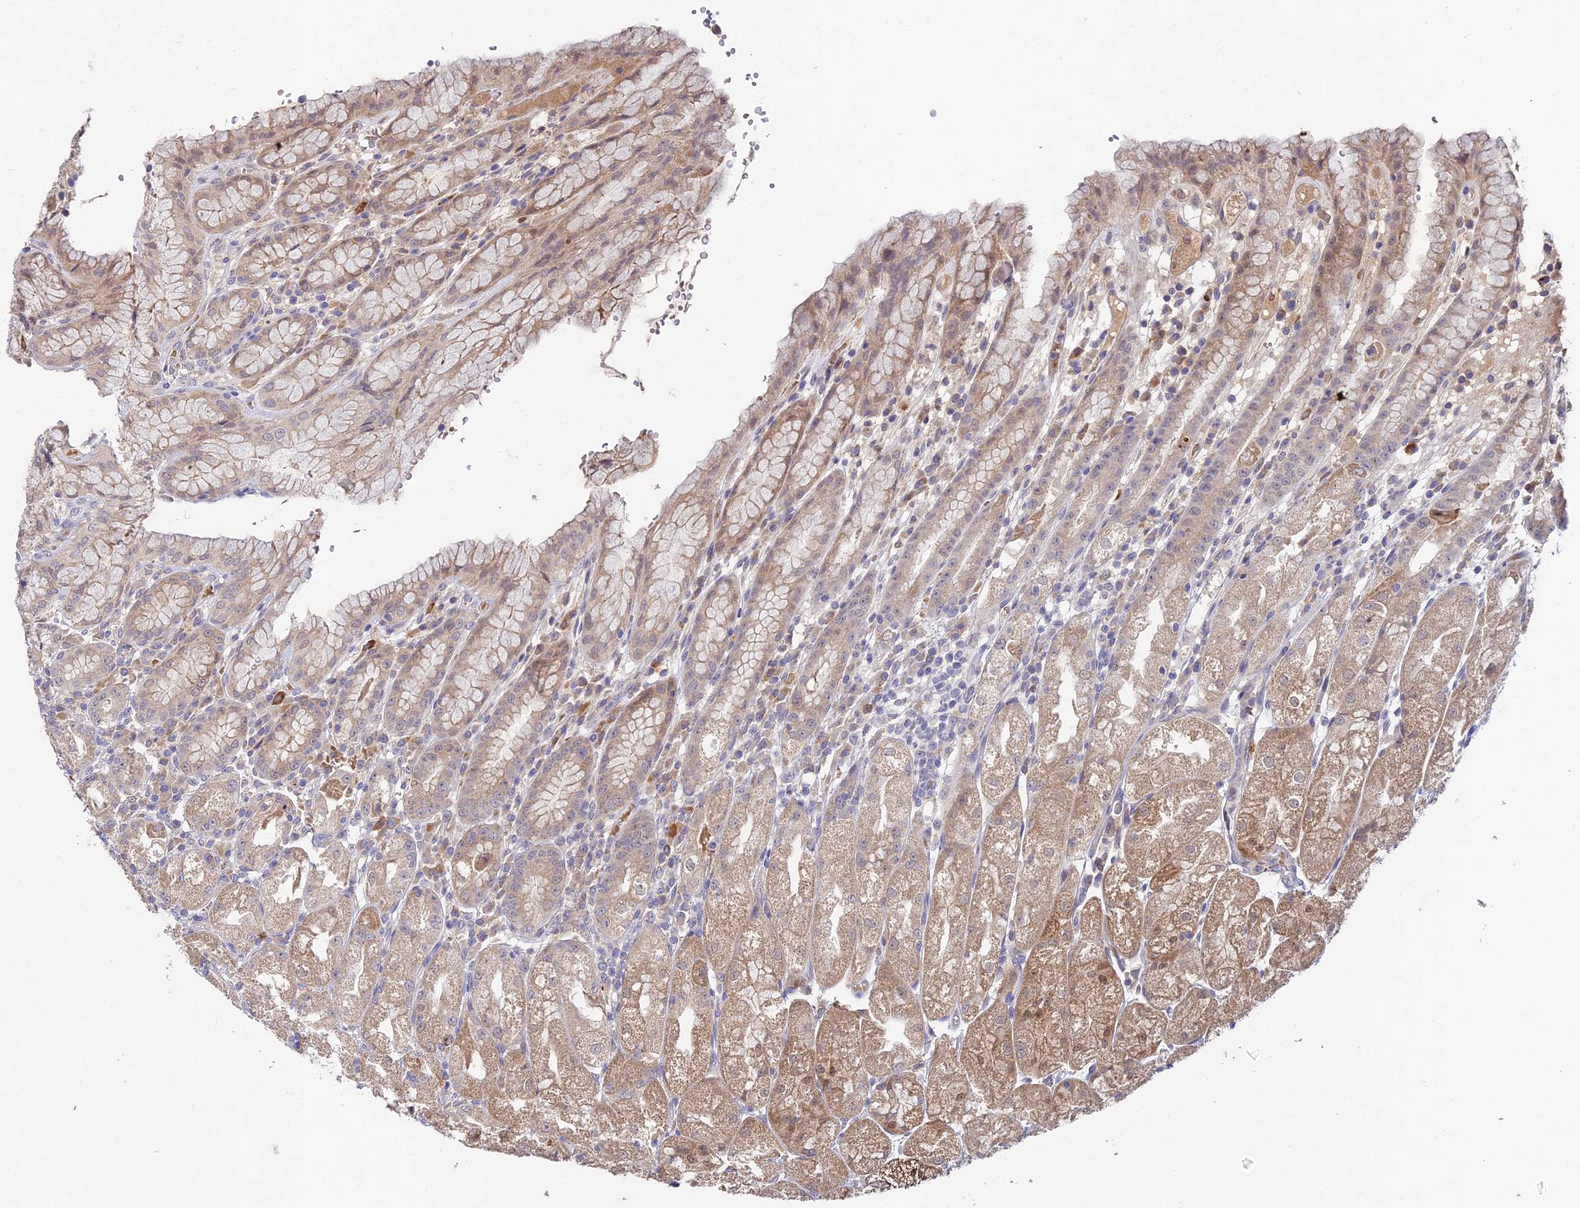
{"staining": {"intensity": "moderate", "quantity": ">75%", "location": "cytoplasmic/membranous,nuclear"}, "tissue": "stomach", "cell_type": "Glandular cells", "image_type": "normal", "snomed": [{"axis": "morphology", "description": "Normal tissue, NOS"}, {"axis": "topography", "description": "Stomach, upper"}], "caption": "Protein staining of benign stomach displays moderate cytoplasmic/membranous,nuclear staining in approximately >75% of glandular cells.", "gene": "WDR43", "patient": {"sex": "male", "age": 52}}